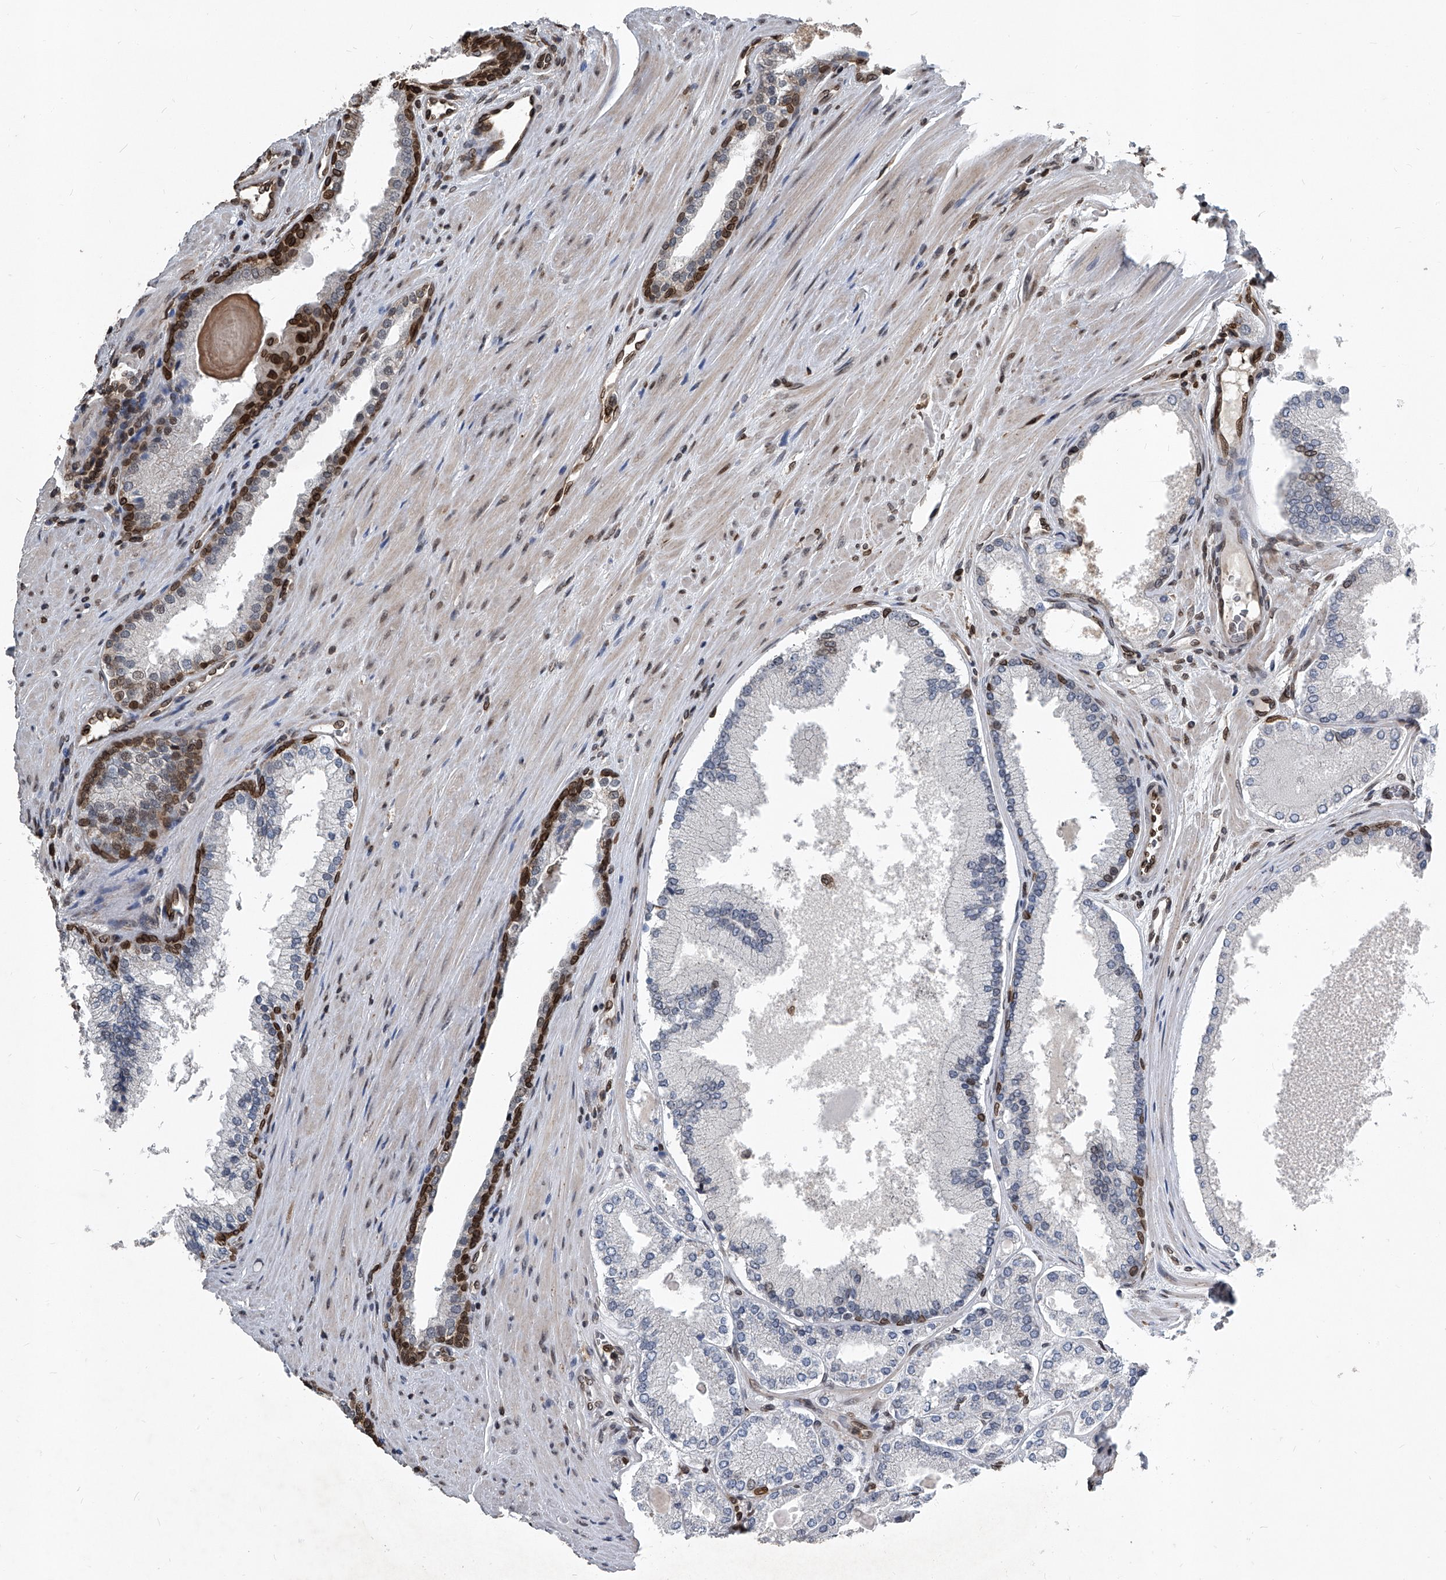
{"staining": {"intensity": "negative", "quantity": "none", "location": "none"}, "tissue": "prostate cancer", "cell_type": "Tumor cells", "image_type": "cancer", "snomed": [{"axis": "morphology", "description": "Adenocarcinoma, High grade"}, {"axis": "topography", "description": "Prostate"}], "caption": "This is an immunohistochemistry micrograph of prostate cancer (high-grade adenocarcinoma). There is no positivity in tumor cells.", "gene": "PHF20", "patient": {"sex": "male", "age": 60}}